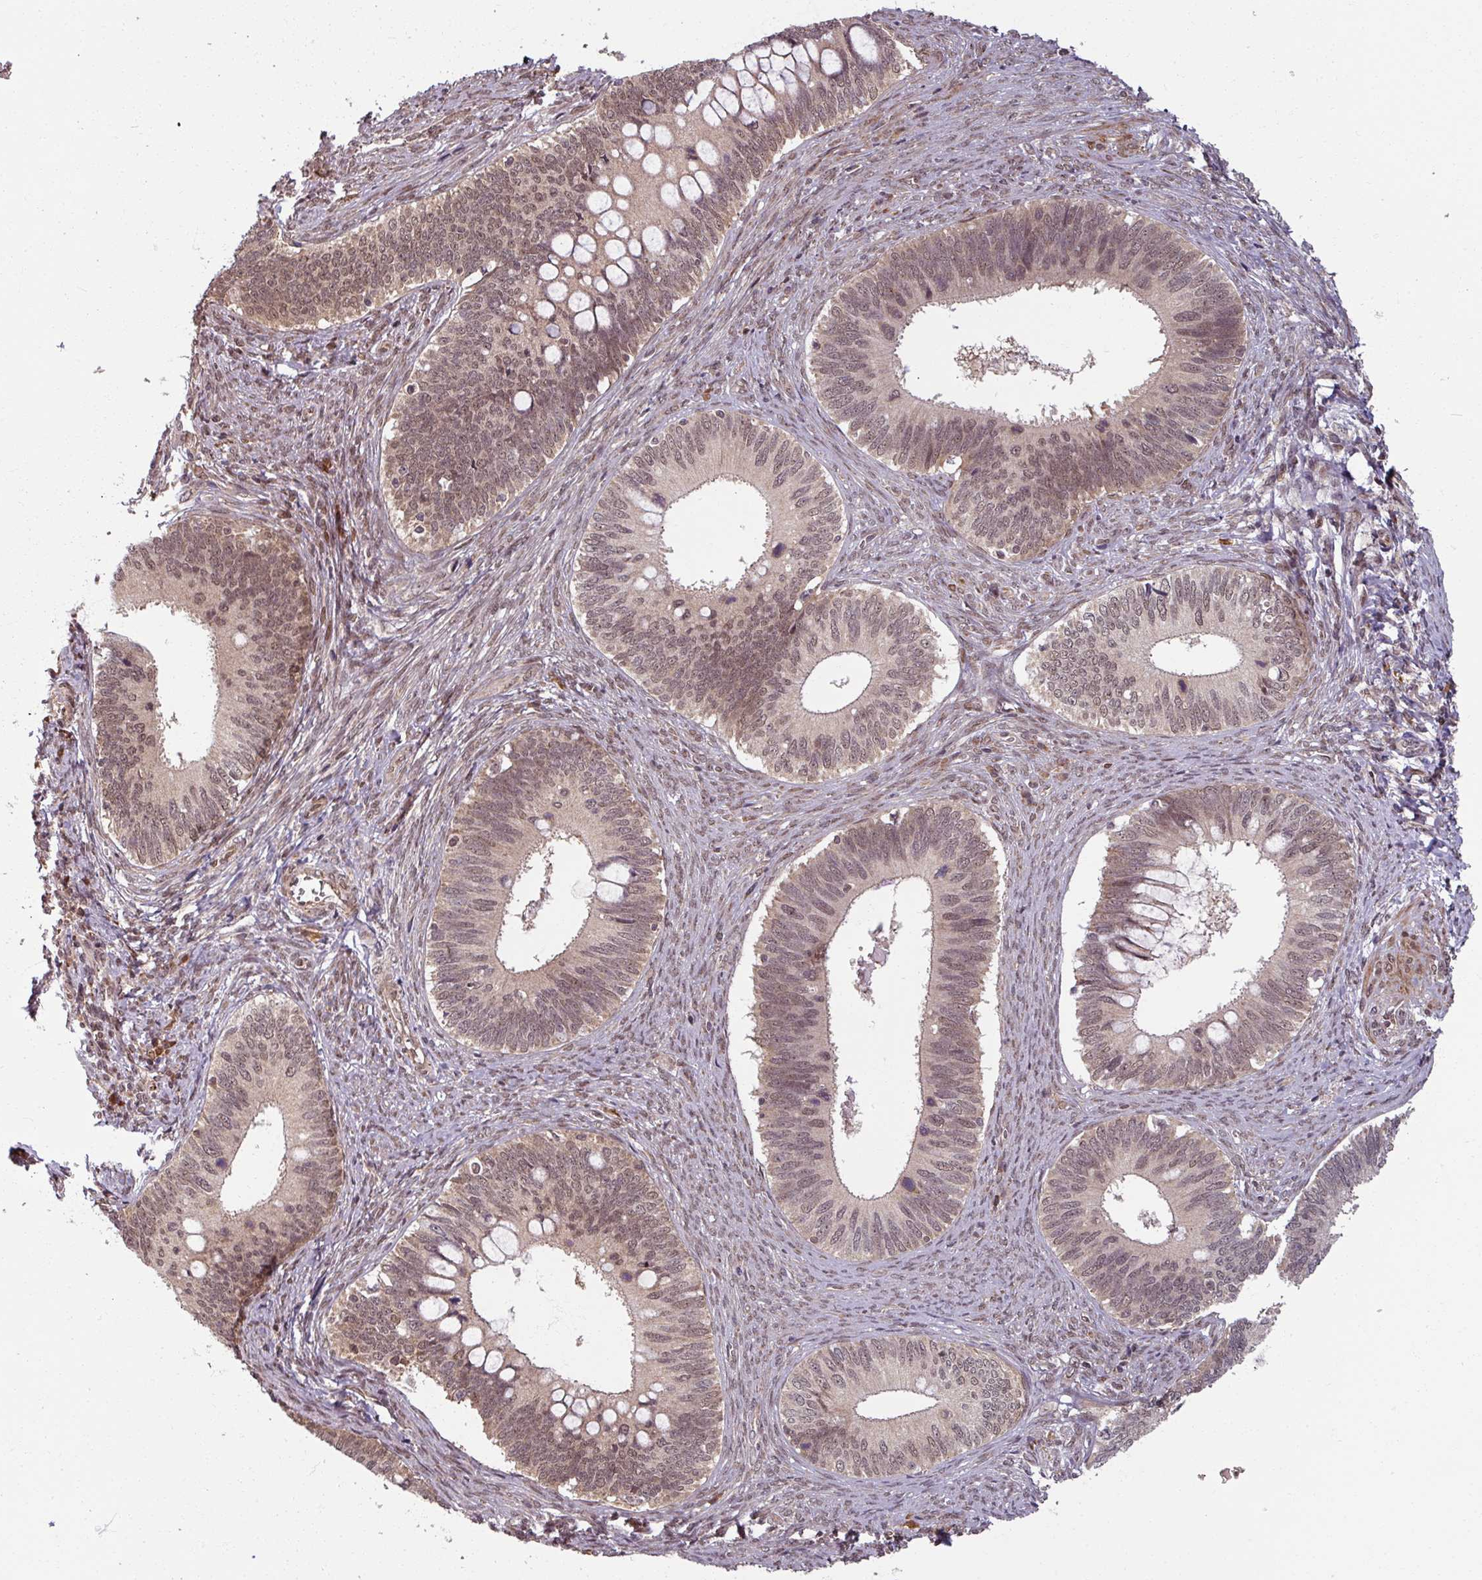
{"staining": {"intensity": "weak", "quantity": ">75%", "location": "nuclear"}, "tissue": "cervical cancer", "cell_type": "Tumor cells", "image_type": "cancer", "snomed": [{"axis": "morphology", "description": "Adenocarcinoma, NOS"}, {"axis": "topography", "description": "Cervix"}], "caption": "Immunohistochemistry (IHC) photomicrograph of cervical cancer (adenocarcinoma) stained for a protein (brown), which reveals low levels of weak nuclear expression in approximately >75% of tumor cells.", "gene": "SWI5", "patient": {"sex": "female", "age": 42}}